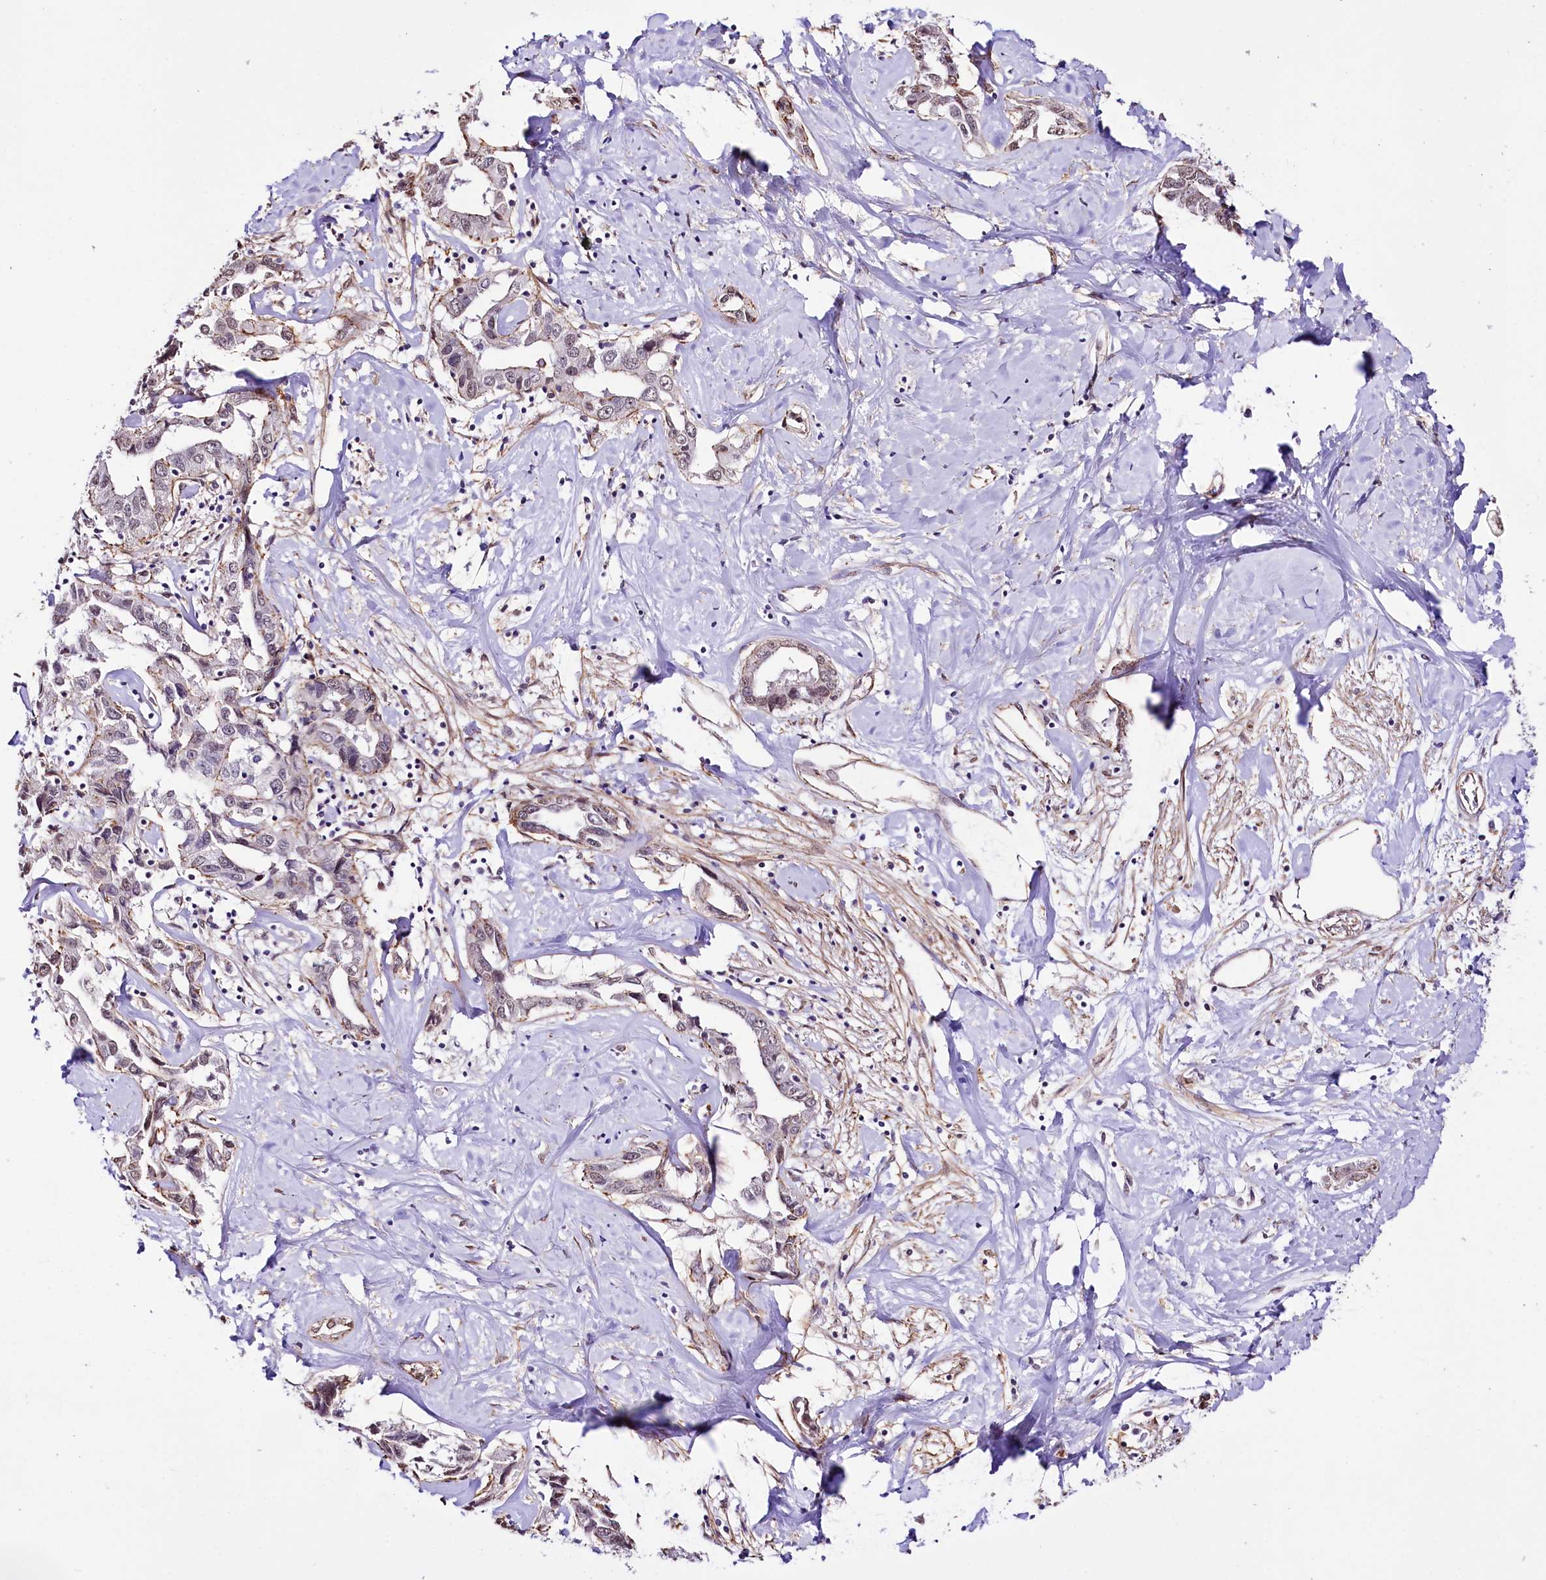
{"staining": {"intensity": "negative", "quantity": "none", "location": "none"}, "tissue": "liver cancer", "cell_type": "Tumor cells", "image_type": "cancer", "snomed": [{"axis": "morphology", "description": "Cholangiocarcinoma"}, {"axis": "topography", "description": "Liver"}], "caption": "Immunohistochemistry of human liver cholangiocarcinoma demonstrates no staining in tumor cells.", "gene": "ST7", "patient": {"sex": "male", "age": 59}}